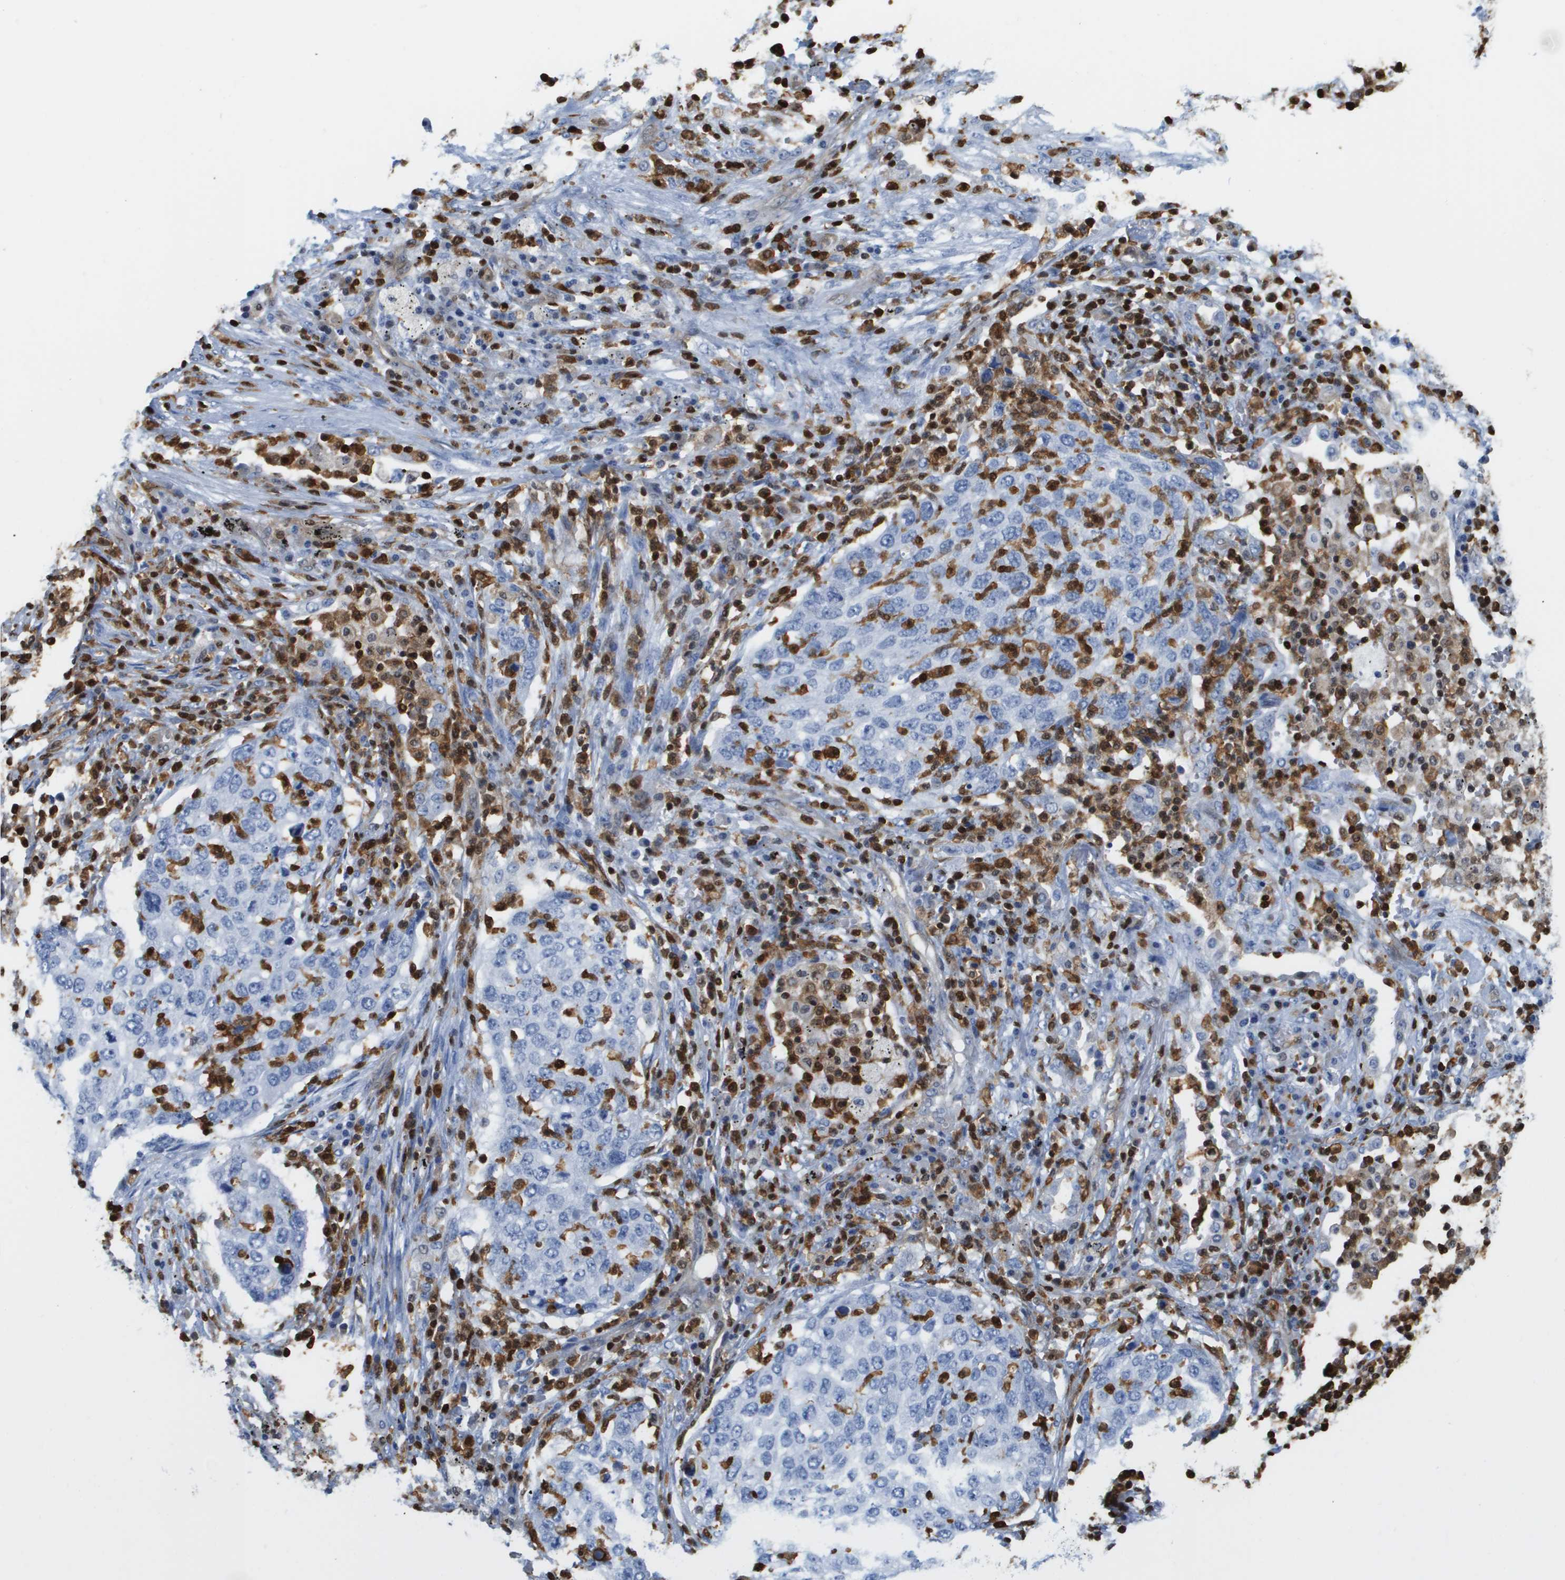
{"staining": {"intensity": "negative", "quantity": "none", "location": "none"}, "tissue": "lung cancer", "cell_type": "Tumor cells", "image_type": "cancer", "snomed": [{"axis": "morphology", "description": "Squamous cell carcinoma, NOS"}, {"axis": "topography", "description": "Lung"}], "caption": "High magnification brightfield microscopy of lung cancer stained with DAB (brown) and counterstained with hematoxylin (blue): tumor cells show no significant staining.", "gene": "DOCK5", "patient": {"sex": "female", "age": 63}}